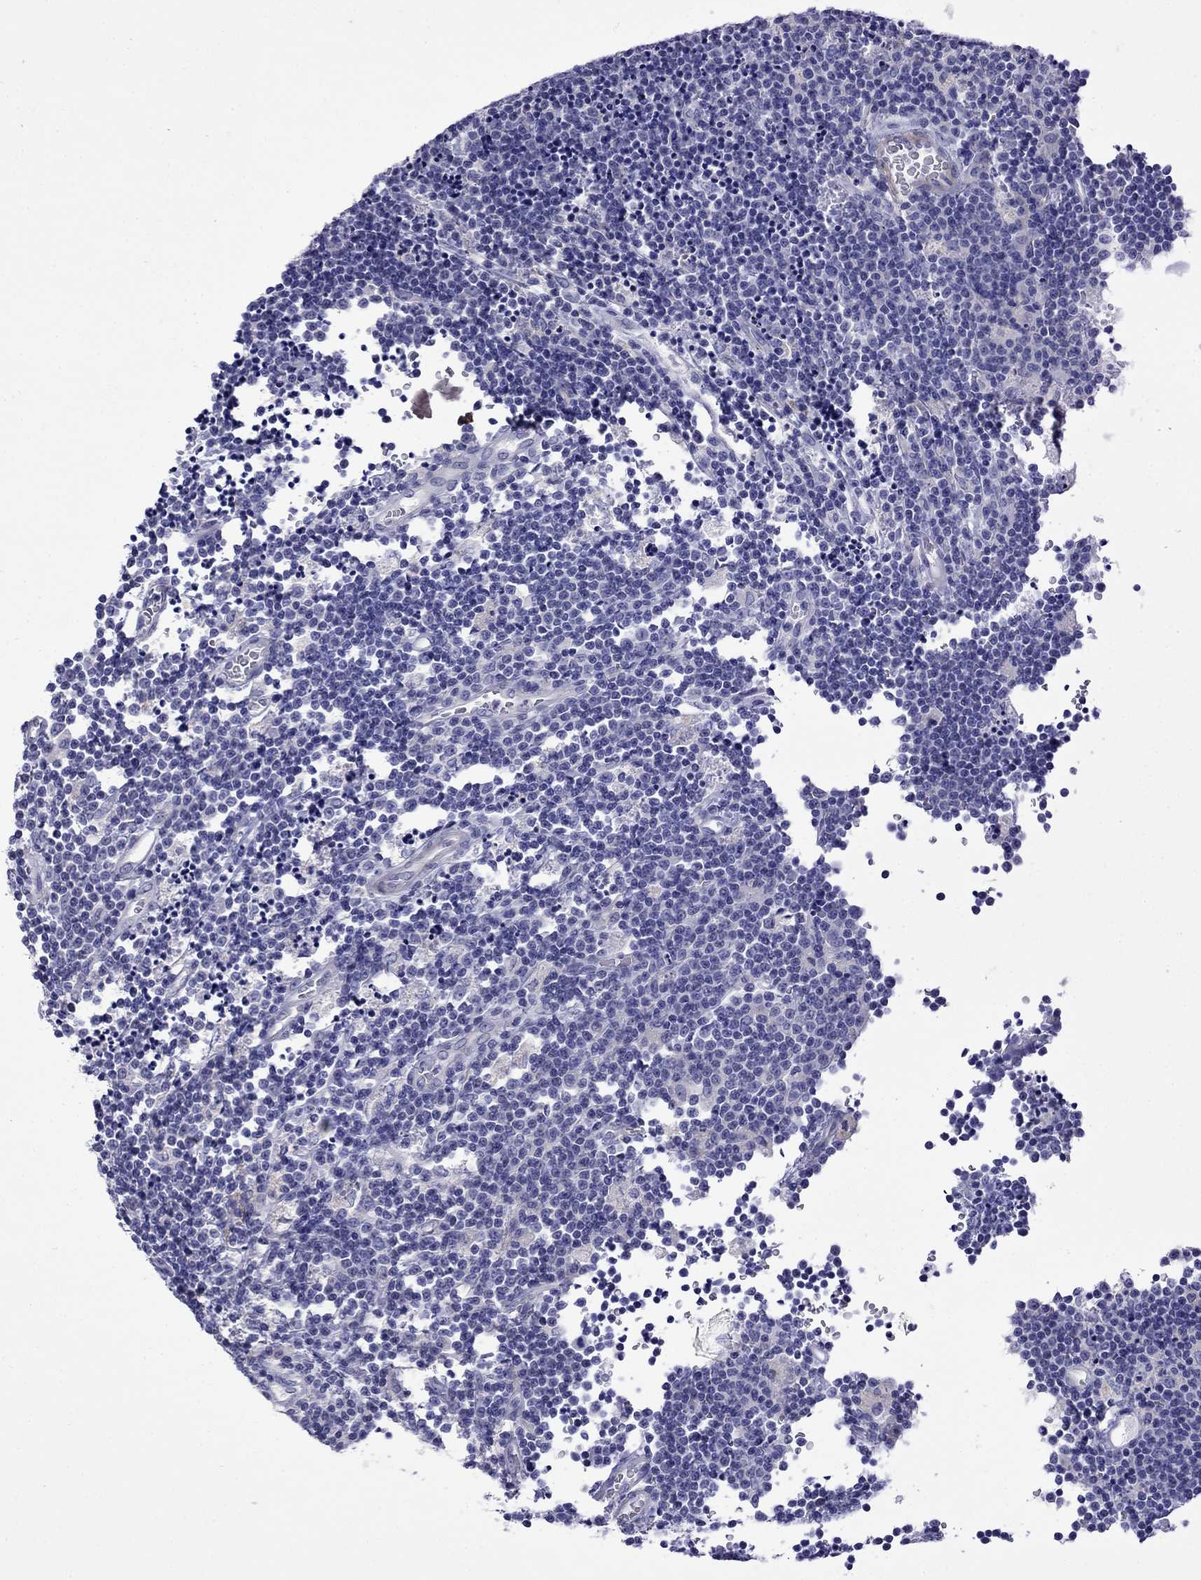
{"staining": {"intensity": "negative", "quantity": "none", "location": "none"}, "tissue": "lymphoma", "cell_type": "Tumor cells", "image_type": "cancer", "snomed": [{"axis": "morphology", "description": "Malignant lymphoma, non-Hodgkin's type, Low grade"}, {"axis": "topography", "description": "Brain"}], "caption": "The photomicrograph reveals no significant positivity in tumor cells of malignant lymphoma, non-Hodgkin's type (low-grade). (Stains: DAB immunohistochemistry (IHC) with hematoxylin counter stain, Microscopy: brightfield microscopy at high magnification).", "gene": "STAR", "patient": {"sex": "female", "age": 66}}